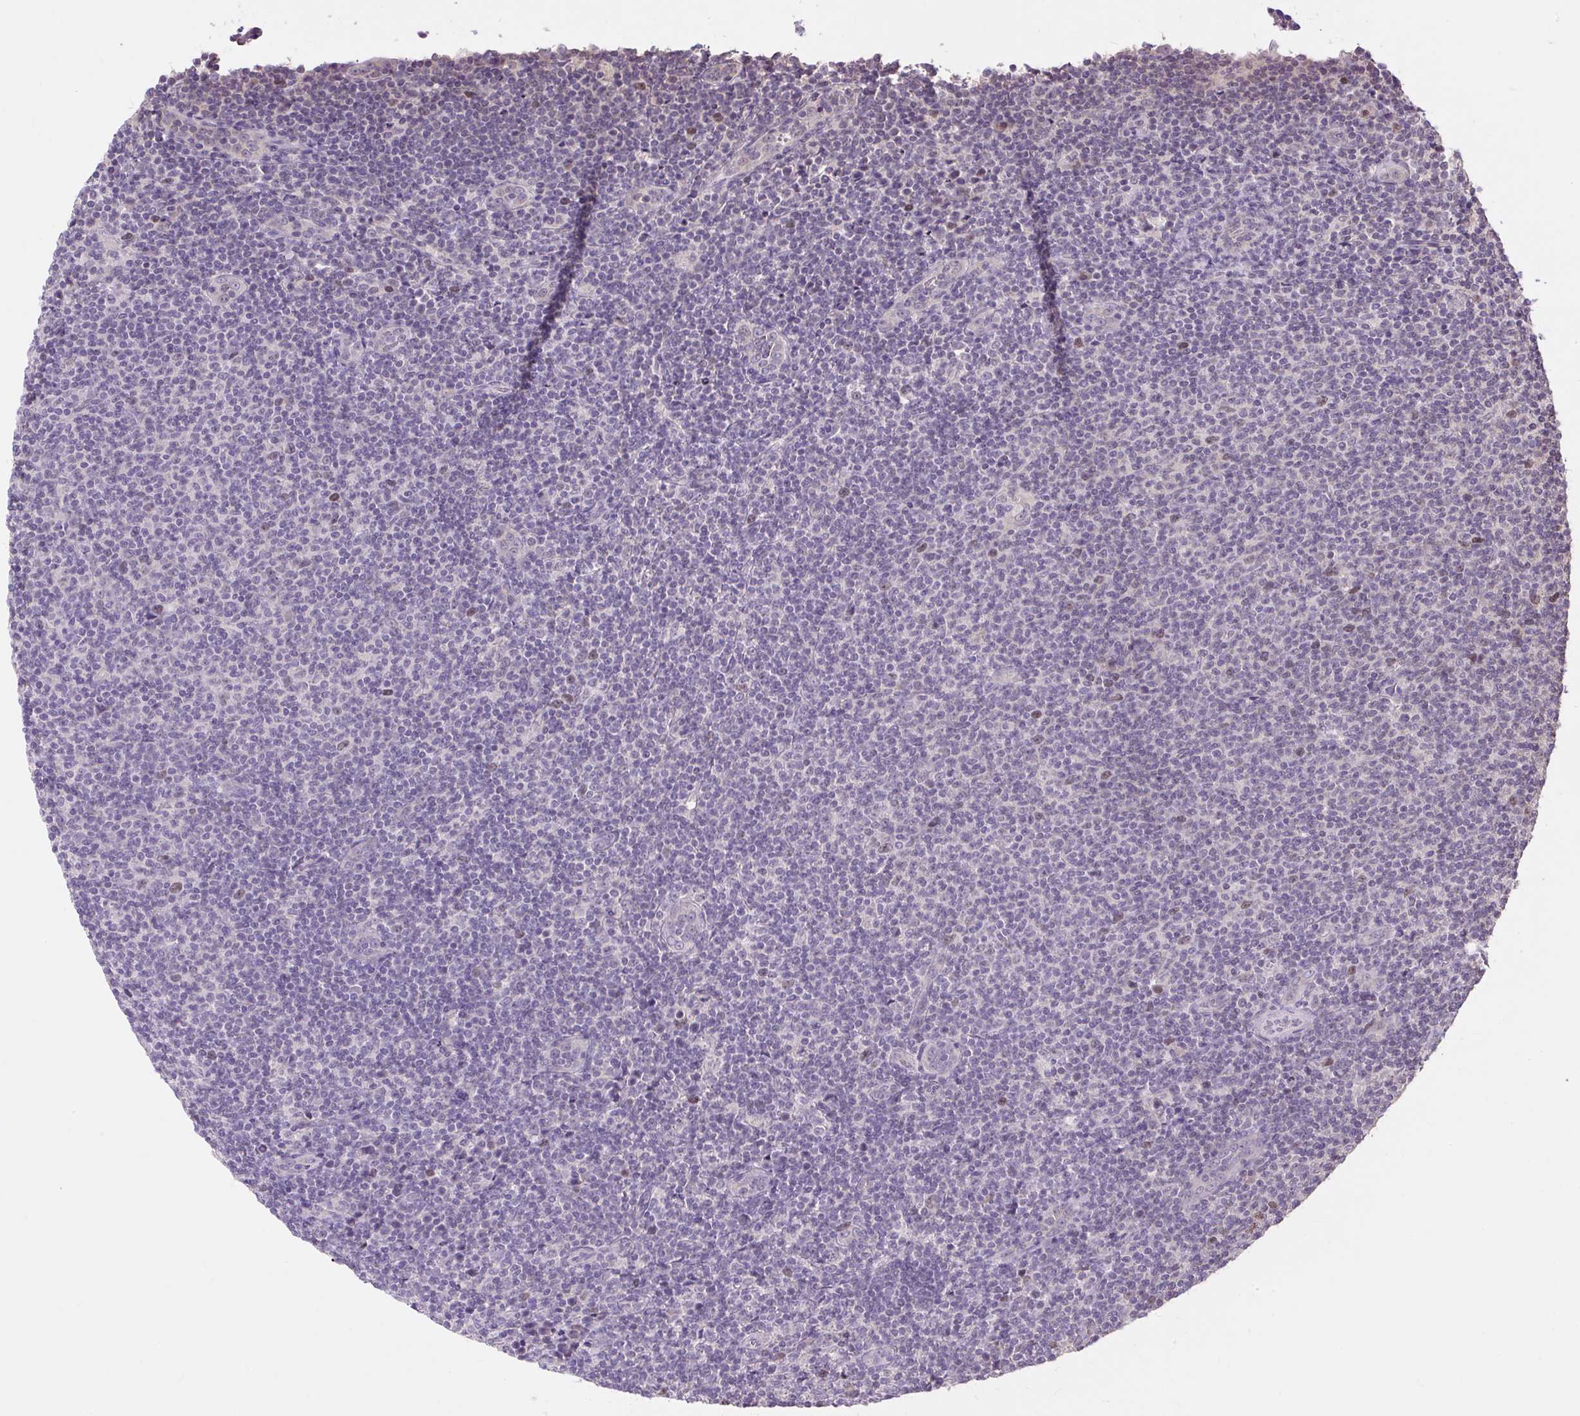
{"staining": {"intensity": "negative", "quantity": "none", "location": "none"}, "tissue": "lymphoma", "cell_type": "Tumor cells", "image_type": "cancer", "snomed": [{"axis": "morphology", "description": "Malignant lymphoma, non-Hodgkin's type, Low grade"}, {"axis": "topography", "description": "Lymph node"}], "caption": "IHC micrograph of neoplastic tissue: low-grade malignant lymphoma, non-Hodgkin's type stained with DAB displays no significant protein positivity in tumor cells.", "gene": "RACGAP1", "patient": {"sex": "male", "age": 66}}